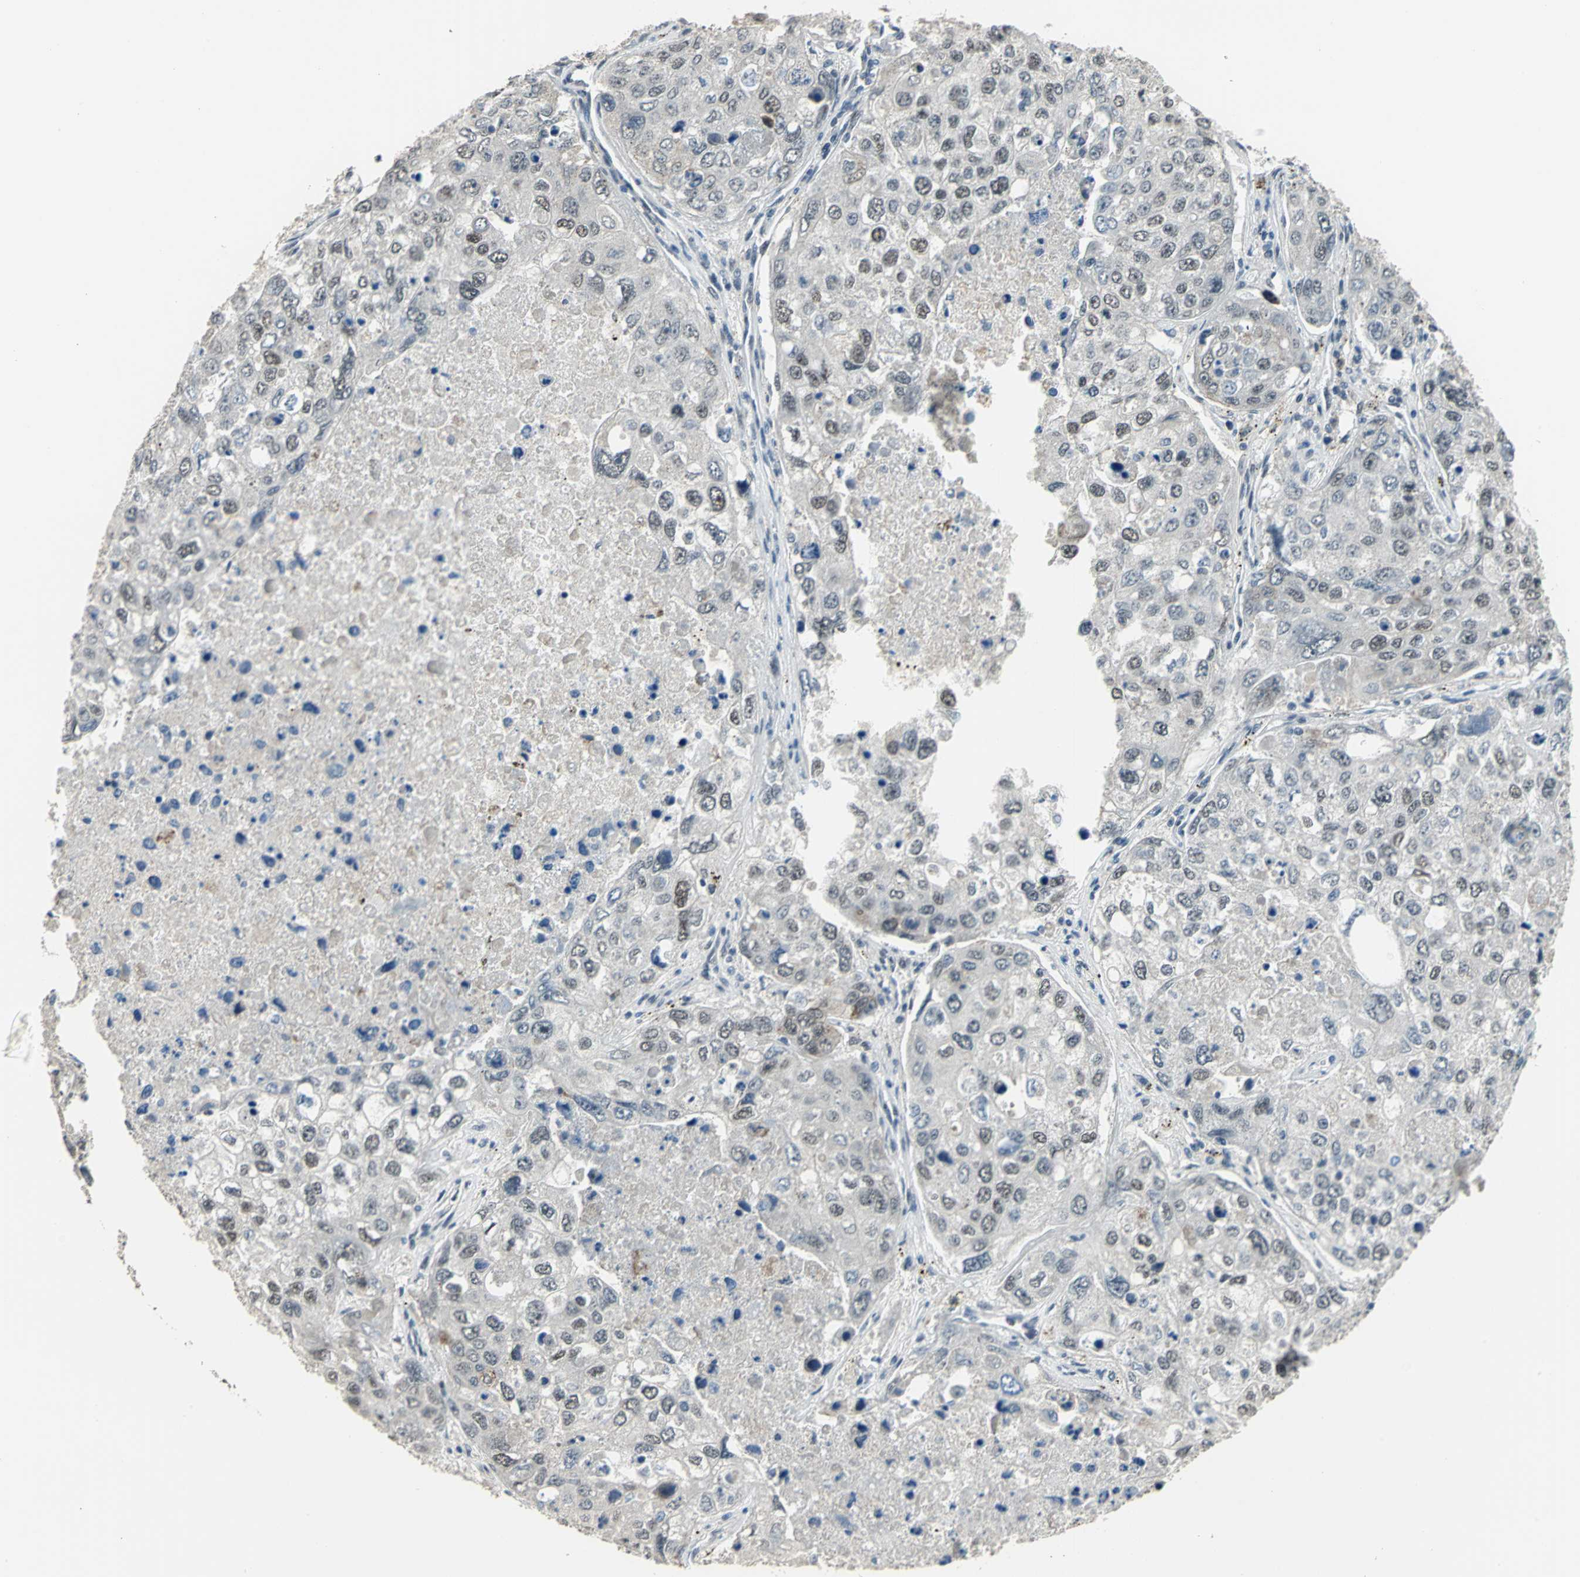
{"staining": {"intensity": "weak", "quantity": "<25%", "location": "nuclear"}, "tissue": "urothelial cancer", "cell_type": "Tumor cells", "image_type": "cancer", "snomed": [{"axis": "morphology", "description": "Urothelial carcinoma, High grade"}, {"axis": "topography", "description": "Lymph node"}, {"axis": "topography", "description": "Urinary bladder"}], "caption": "A photomicrograph of human high-grade urothelial carcinoma is negative for staining in tumor cells.", "gene": "ELF2", "patient": {"sex": "male", "age": 51}}